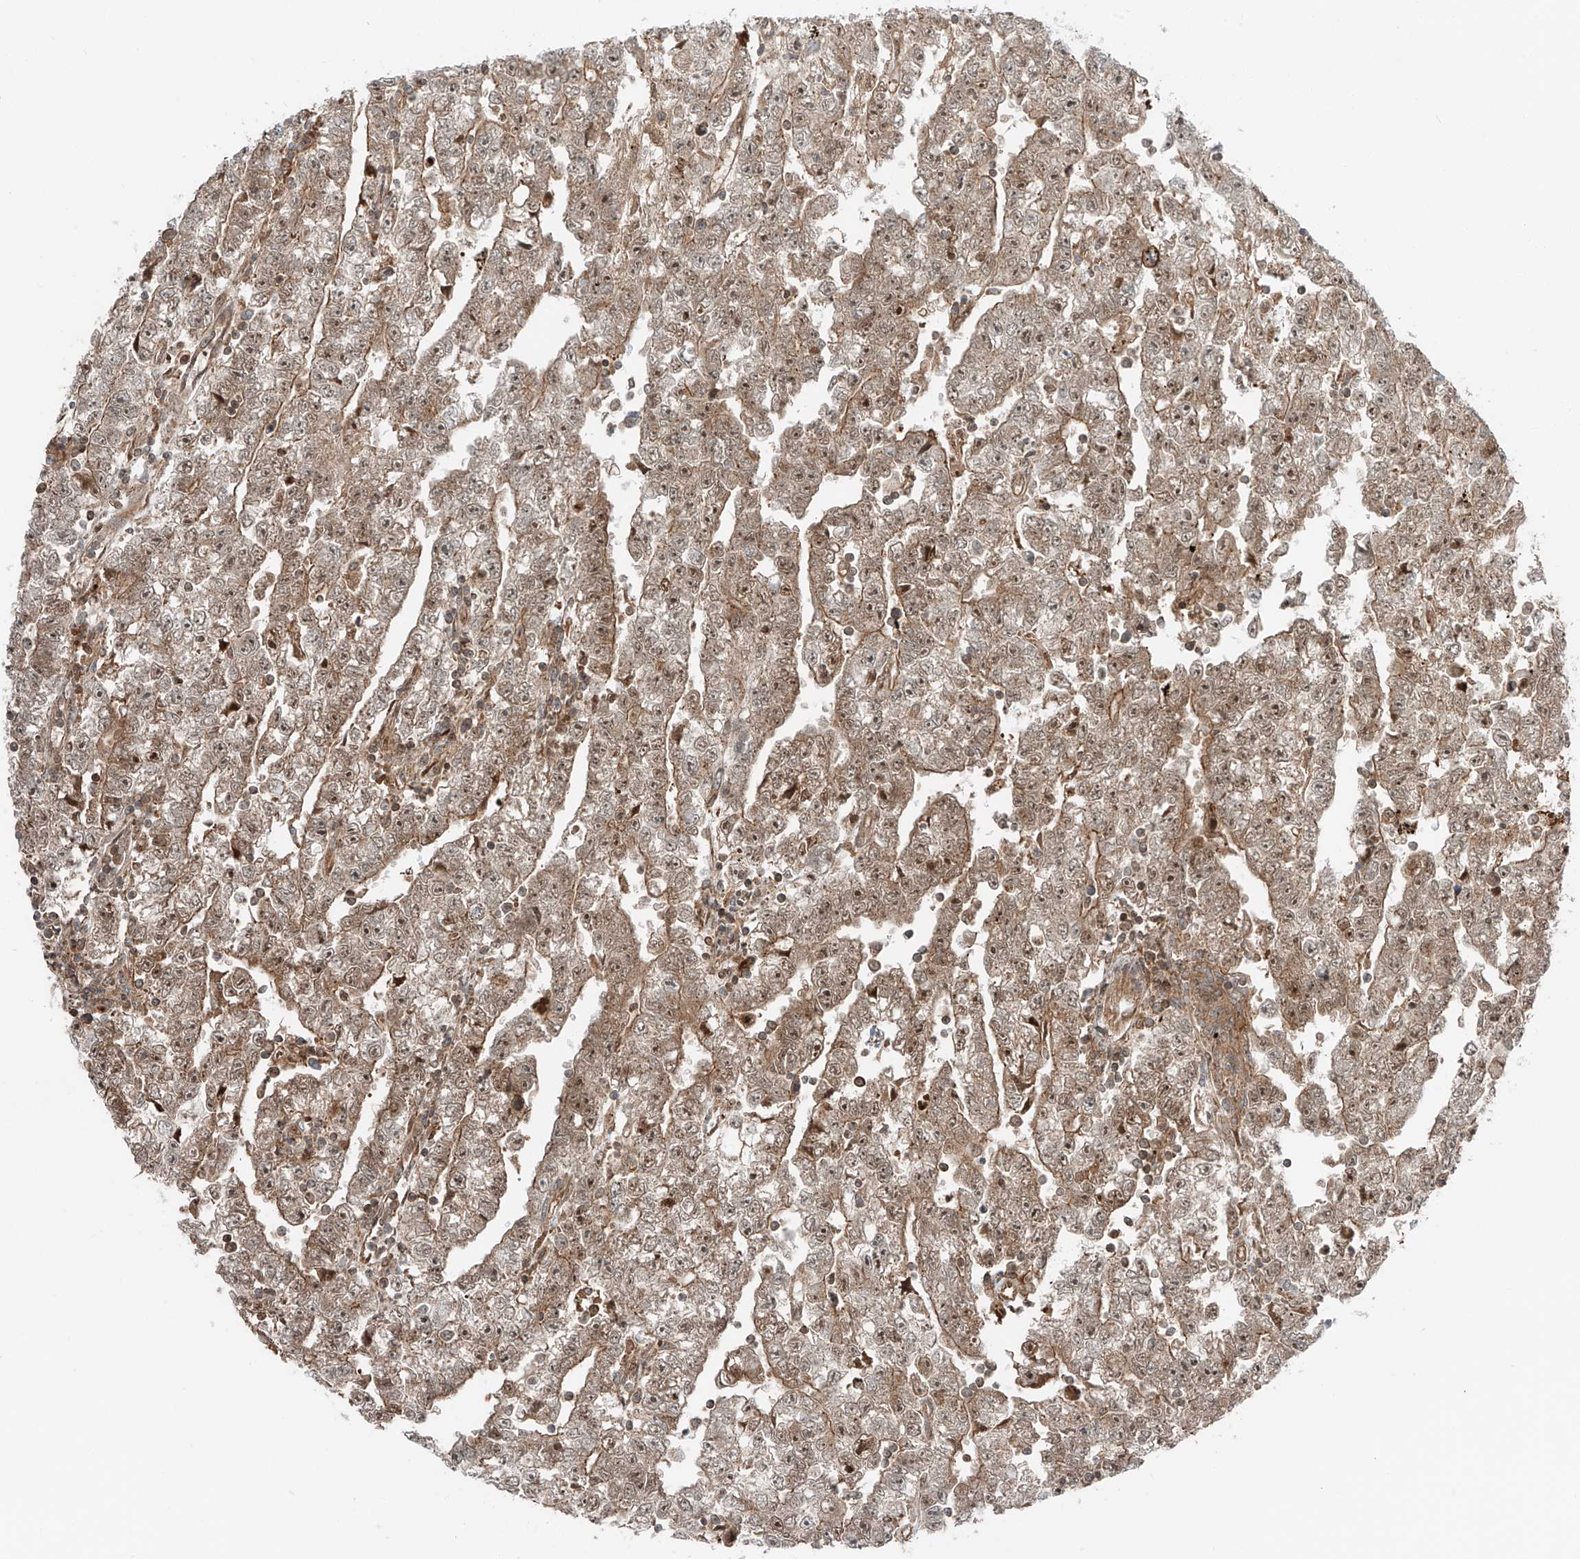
{"staining": {"intensity": "moderate", "quantity": ">75%", "location": "cytoplasmic/membranous,nuclear"}, "tissue": "testis cancer", "cell_type": "Tumor cells", "image_type": "cancer", "snomed": [{"axis": "morphology", "description": "Carcinoma, Embryonal, NOS"}, {"axis": "topography", "description": "Testis"}], "caption": "This is an image of IHC staining of testis embryonal carcinoma, which shows moderate staining in the cytoplasmic/membranous and nuclear of tumor cells.", "gene": "USP48", "patient": {"sex": "male", "age": 25}}